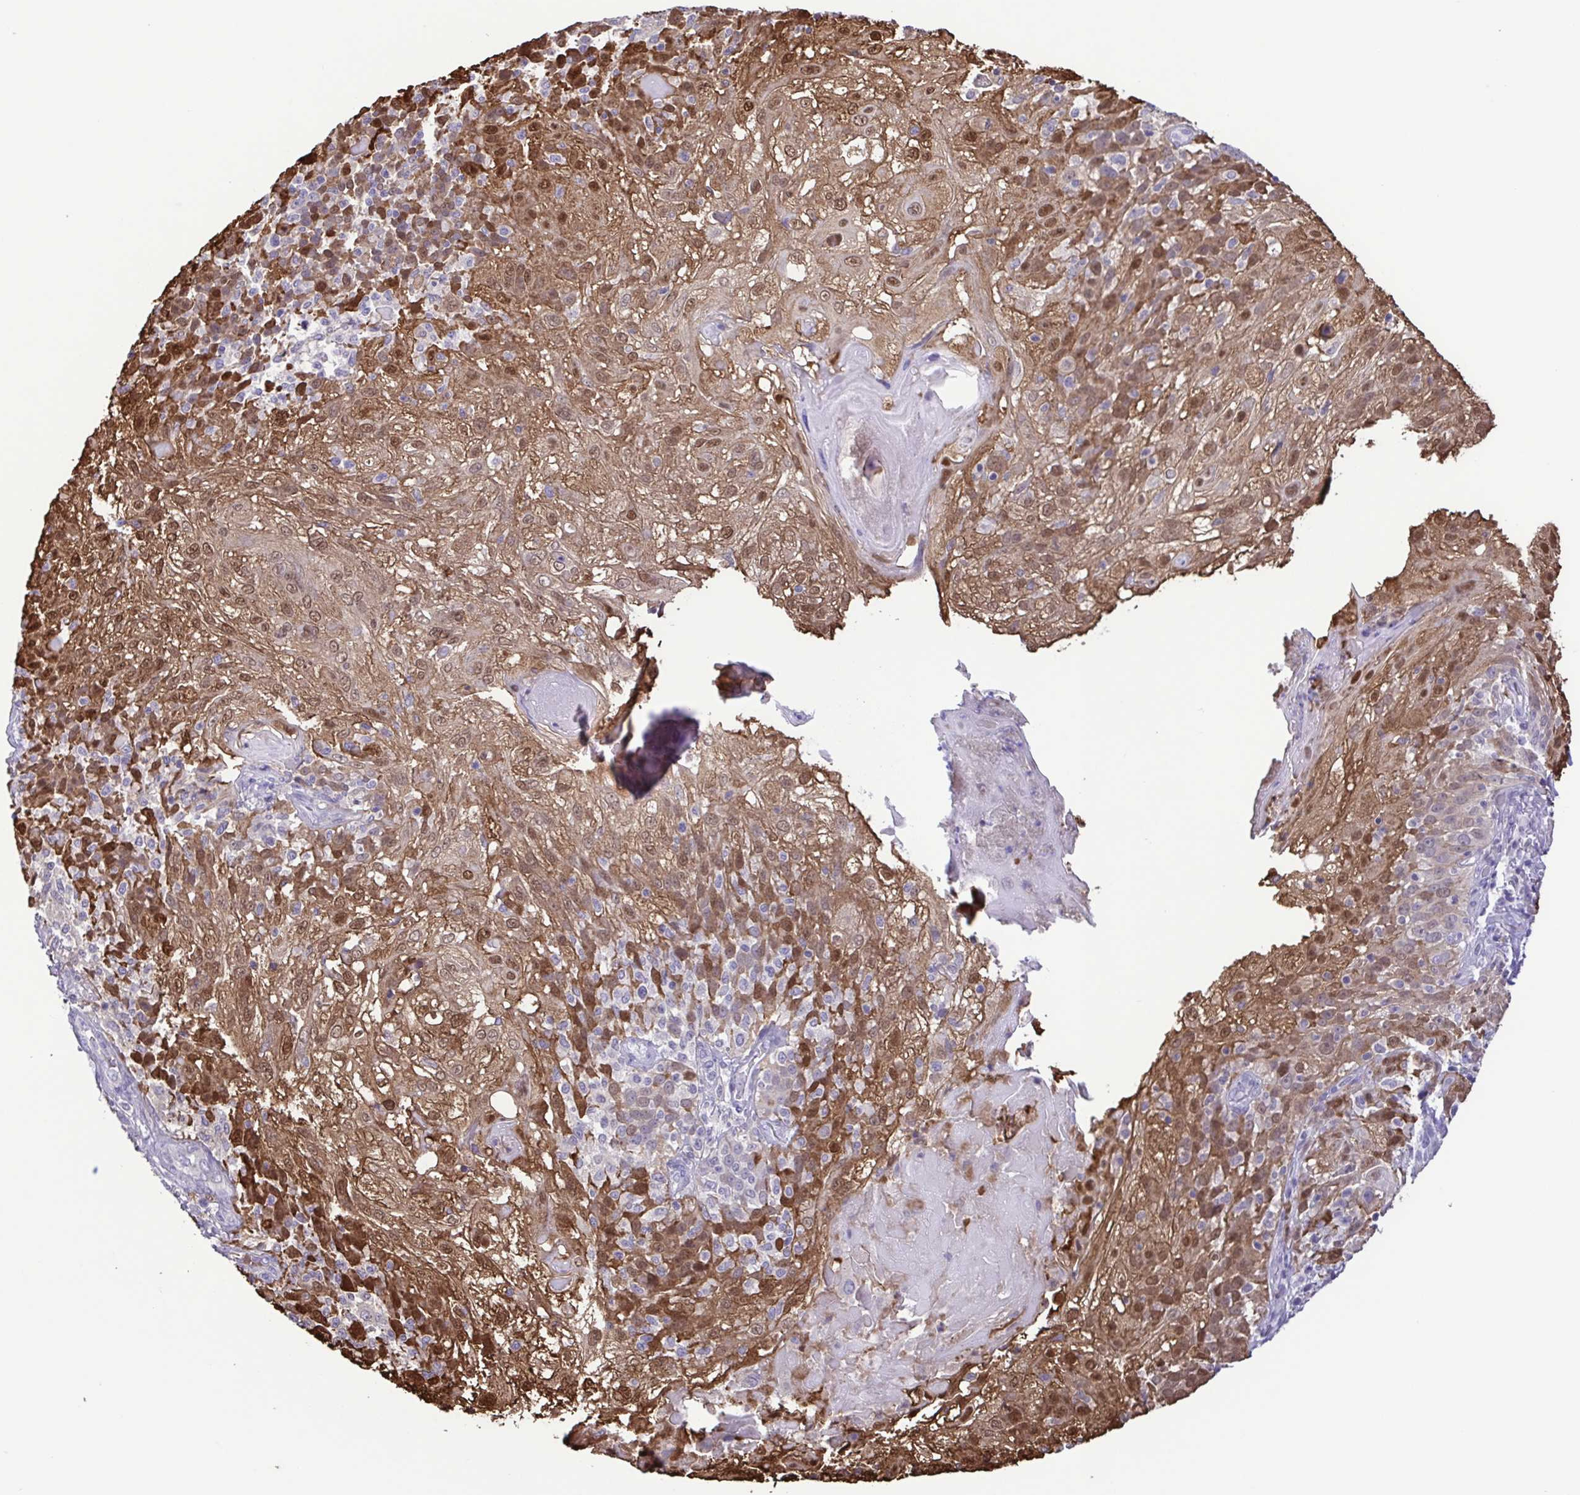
{"staining": {"intensity": "moderate", "quantity": ">75%", "location": "cytoplasmic/membranous,nuclear"}, "tissue": "skin cancer", "cell_type": "Tumor cells", "image_type": "cancer", "snomed": [{"axis": "morphology", "description": "Normal tissue, NOS"}, {"axis": "morphology", "description": "Squamous cell carcinoma, NOS"}, {"axis": "topography", "description": "Skin"}], "caption": "A medium amount of moderate cytoplasmic/membranous and nuclear positivity is appreciated in approximately >75% of tumor cells in squamous cell carcinoma (skin) tissue. The protein of interest is shown in brown color, while the nuclei are stained blue.", "gene": "CASP14", "patient": {"sex": "female", "age": 83}}